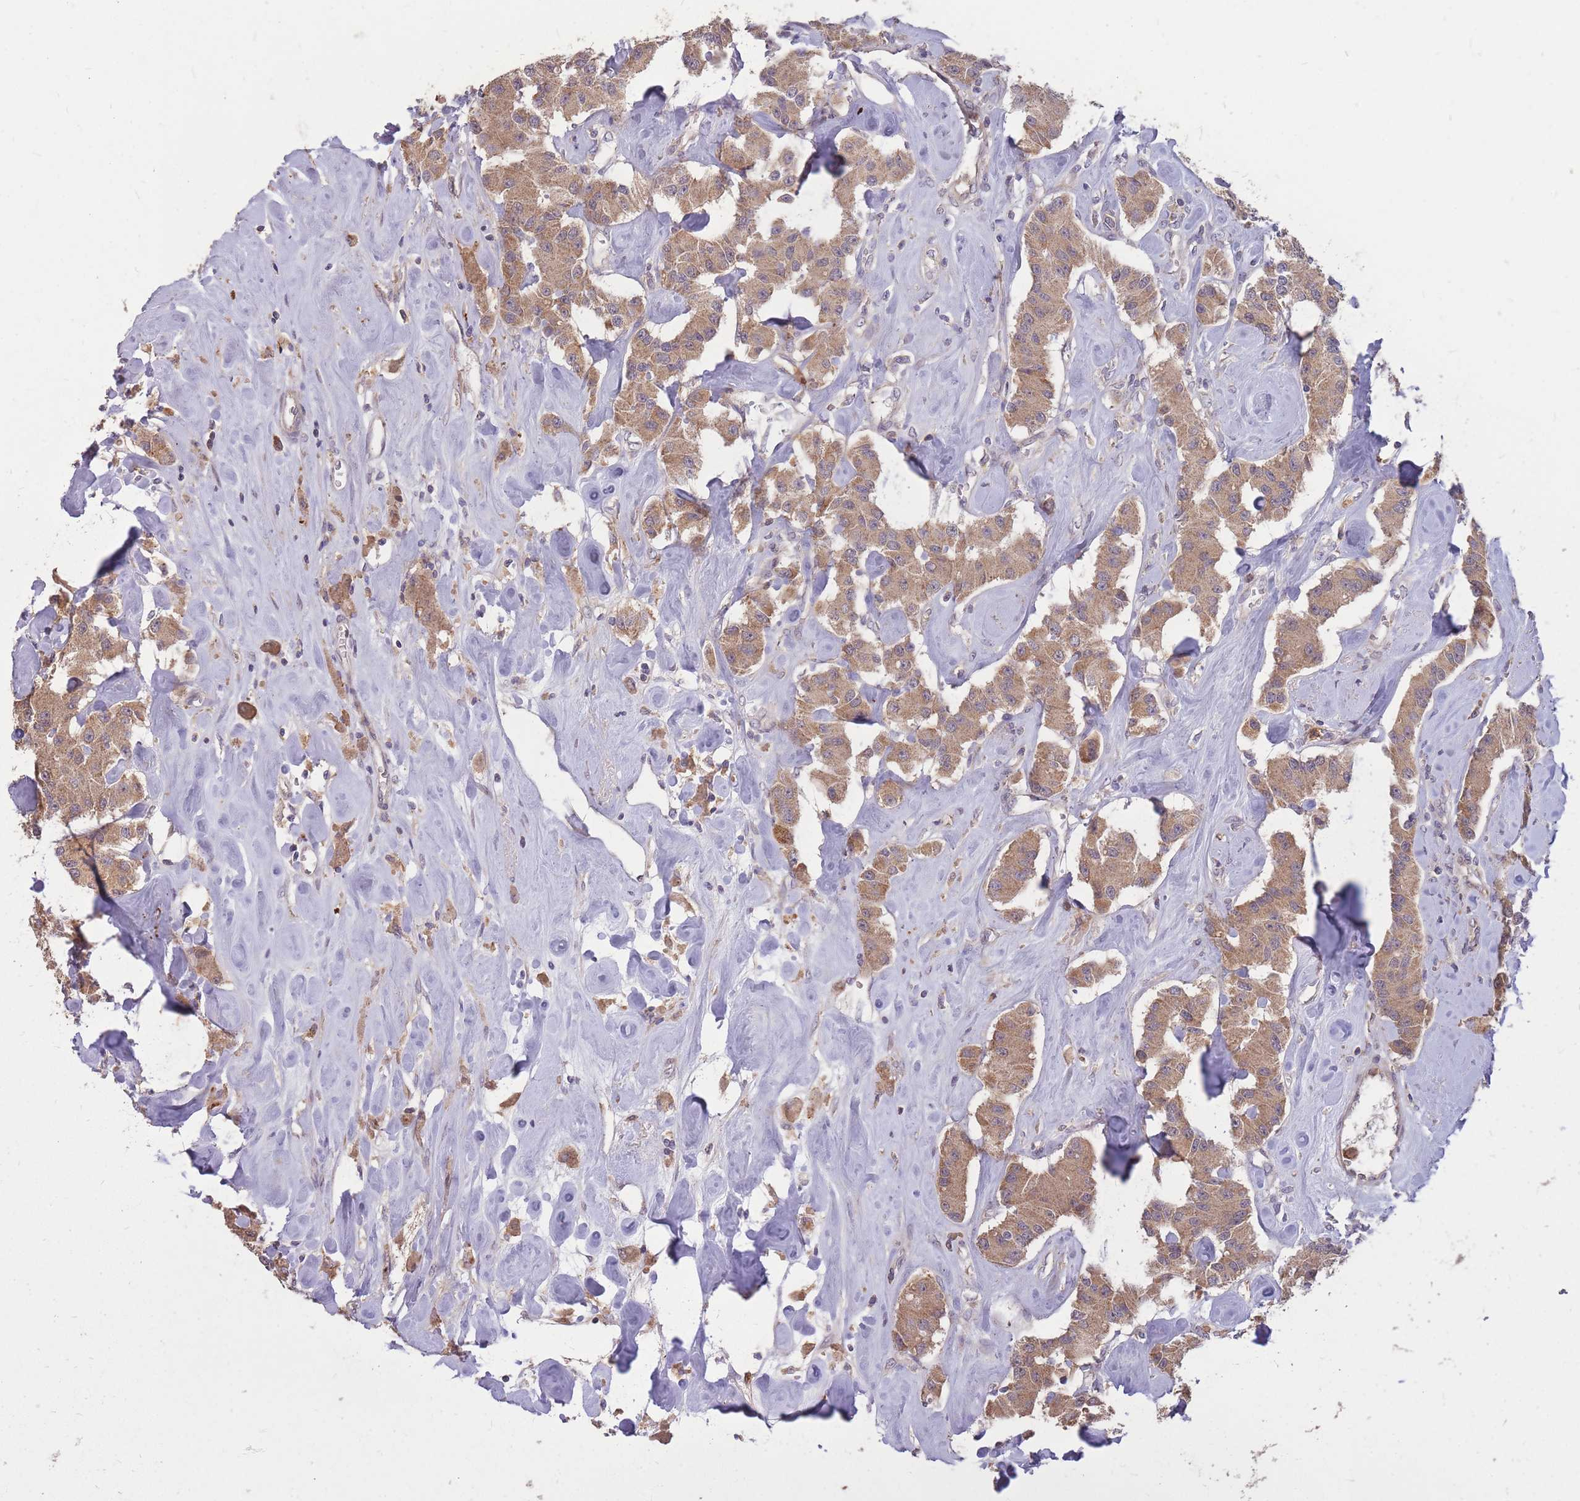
{"staining": {"intensity": "moderate", "quantity": ">75%", "location": "cytoplasmic/membranous"}, "tissue": "carcinoid", "cell_type": "Tumor cells", "image_type": "cancer", "snomed": [{"axis": "morphology", "description": "Carcinoid, malignant, NOS"}, {"axis": "topography", "description": "Pancreas"}], "caption": "The immunohistochemical stain shows moderate cytoplasmic/membranous positivity in tumor cells of carcinoid tissue. Using DAB (3,3'-diaminobenzidine) (brown) and hematoxylin (blue) stains, captured at high magnification using brightfield microscopy.", "gene": "IGF2BP2", "patient": {"sex": "male", "age": 41}}